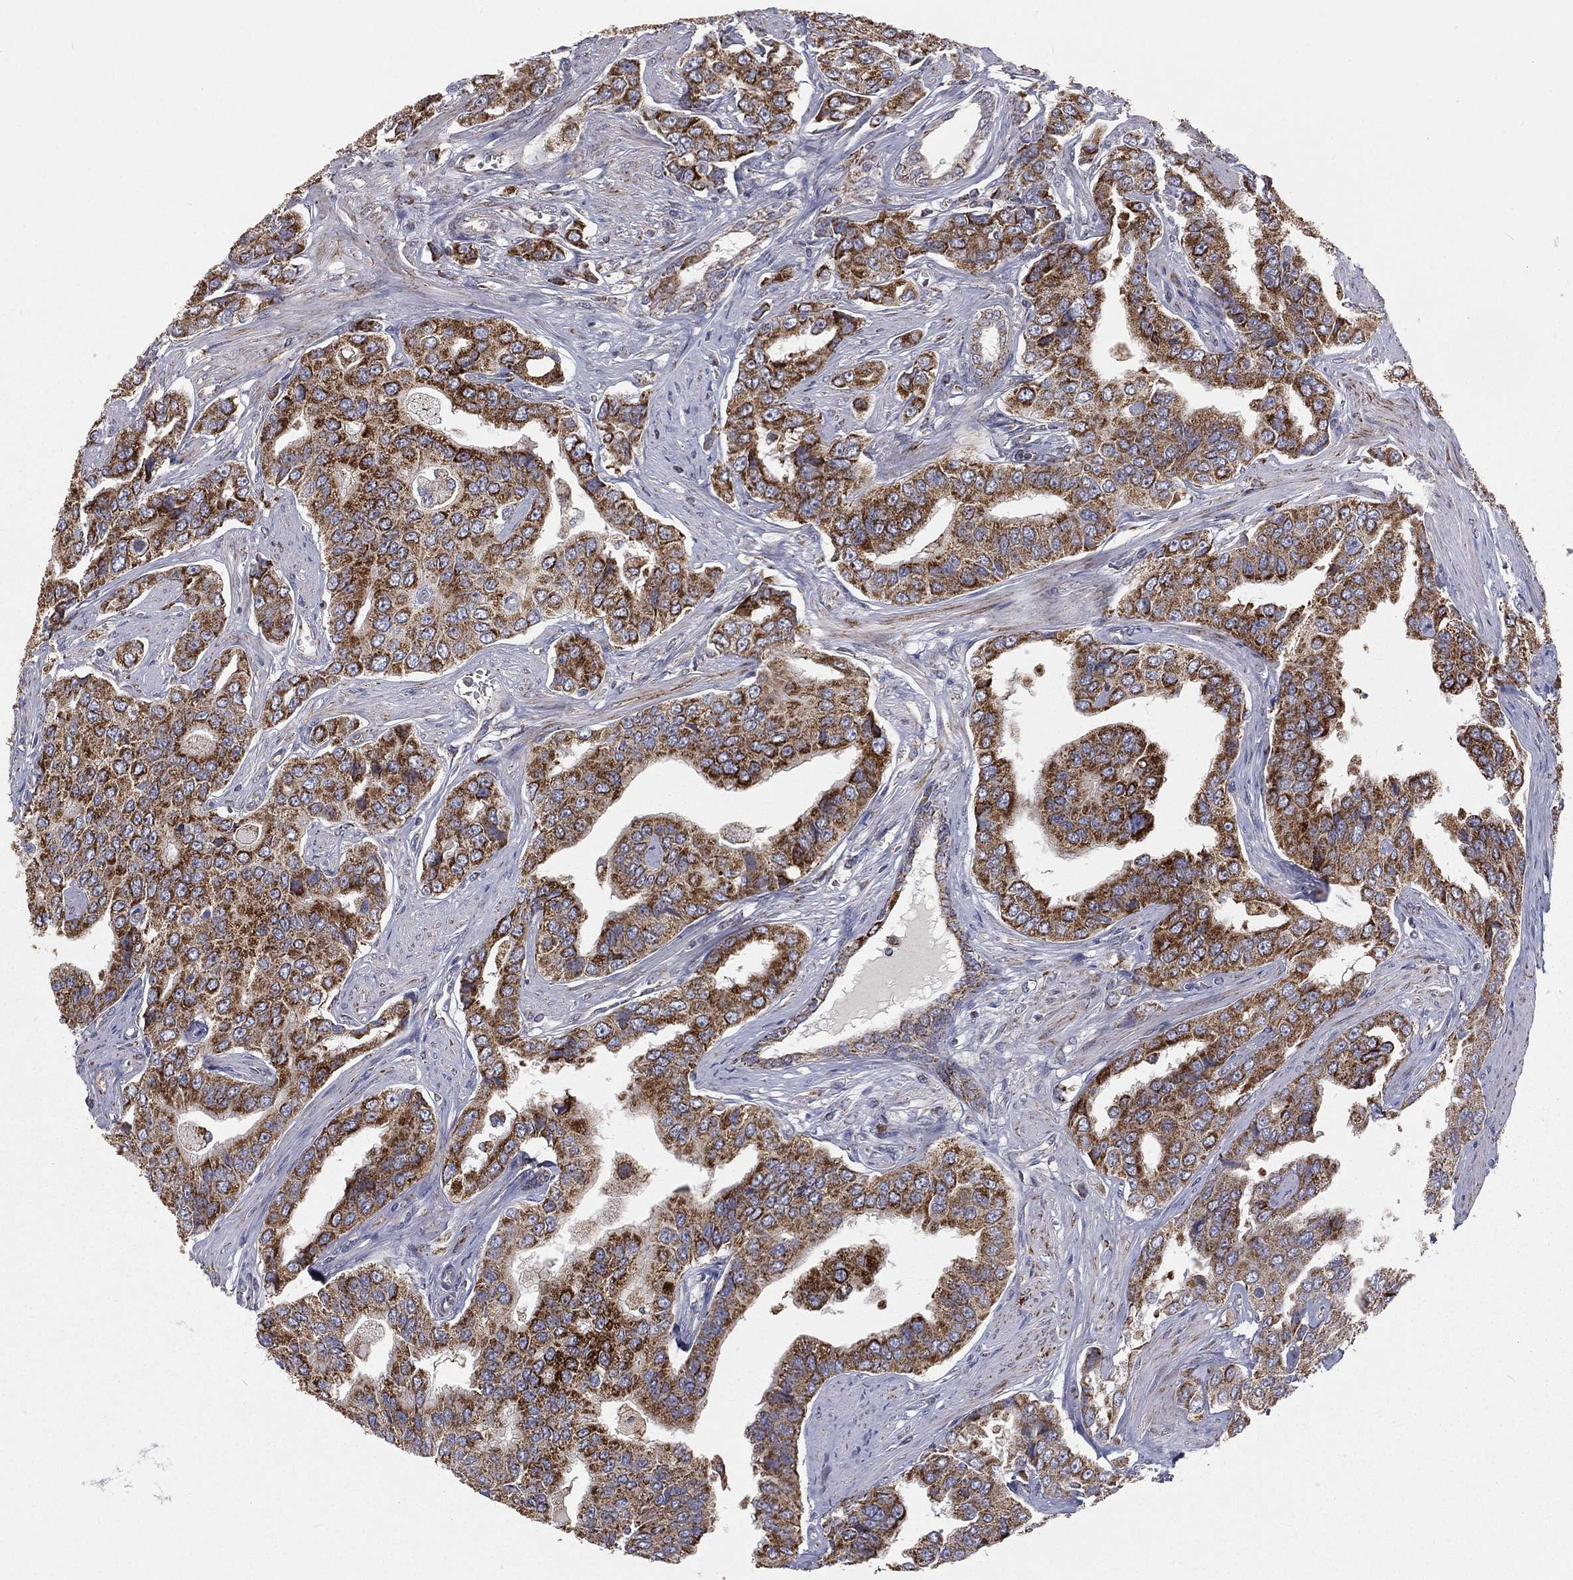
{"staining": {"intensity": "strong", "quantity": ">75%", "location": "cytoplasmic/membranous"}, "tissue": "prostate cancer", "cell_type": "Tumor cells", "image_type": "cancer", "snomed": [{"axis": "morphology", "description": "Adenocarcinoma, NOS"}, {"axis": "topography", "description": "Prostate and seminal vesicle, NOS"}, {"axis": "topography", "description": "Prostate"}], "caption": "Immunohistochemistry (IHC) staining of adenocarcinoma (prostate), which displays high levels of strong cytoplasmic/membranous positivity in approximately >75% of tumor cells indicating strong cytoplasmic/membranous protein expression. The staining was performed using DAB (brown) for protein detection and nuclei were counterstained in hematoxylin (blue).", "gene": "HADH", "patient": {"sex": "male", "age": 69}}